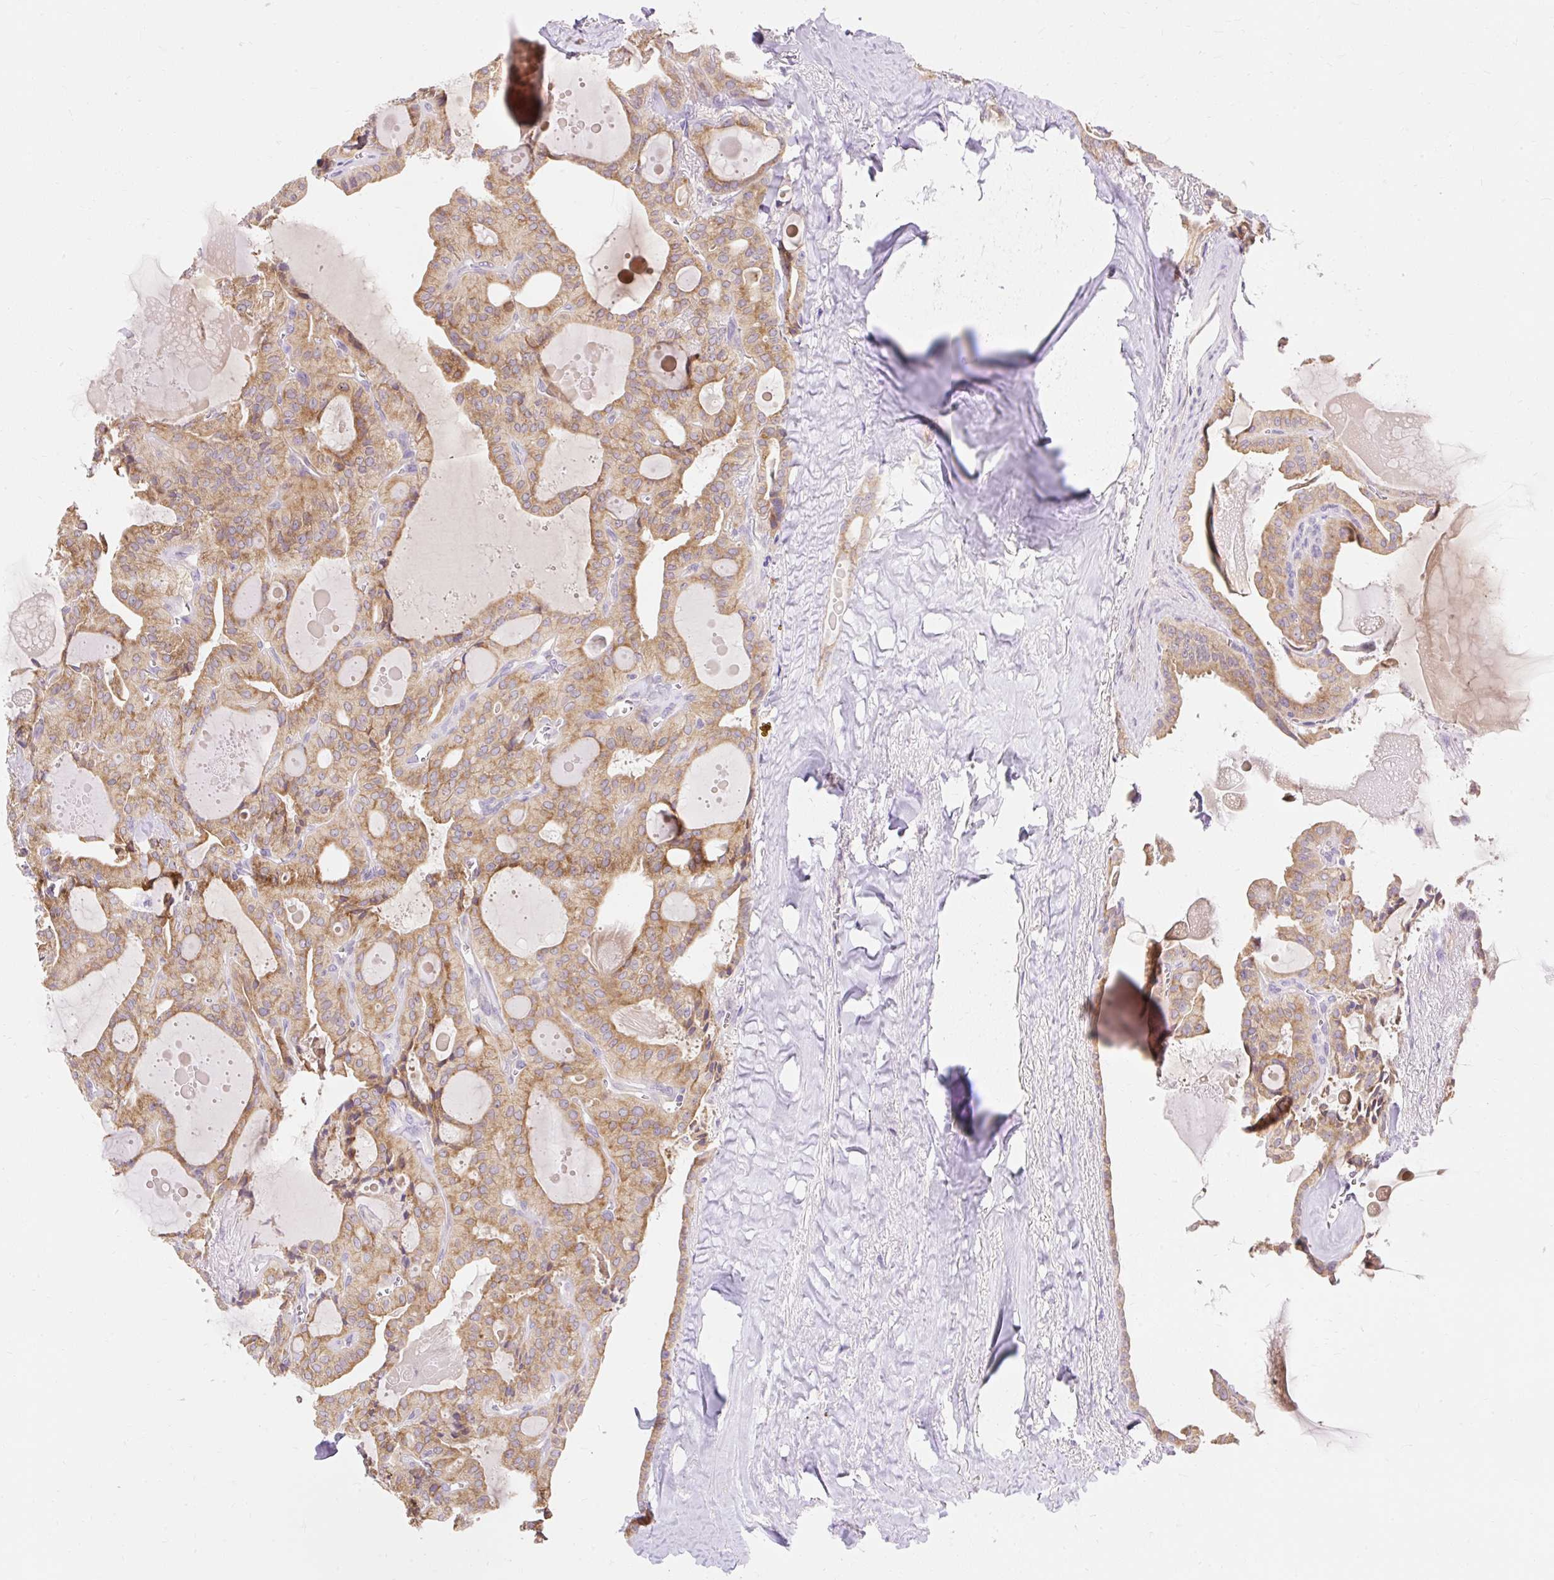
{"staining": {"intensity": "moderate", "quantity": ">75%", "location": "cytoplasmic/membranous"}, "tissue": "thyroid cancer", "cell_type": "Tumor cells", "image_type": "cancer", "snomed": [{"axis": "morphology", "description": "Papillary adenocarcinoma, NOS"}, {"axis": "topography", "description": "Thyroid gland"}], "caption": "Human thyroid papillary adenocarcinoma stained for a protein (brown) shows moderate cytoplasmic/membranous positive staining in about >75% of tumor cells.", "gene": "SEC63", "patient": {"sex": "male", "age": 52}}